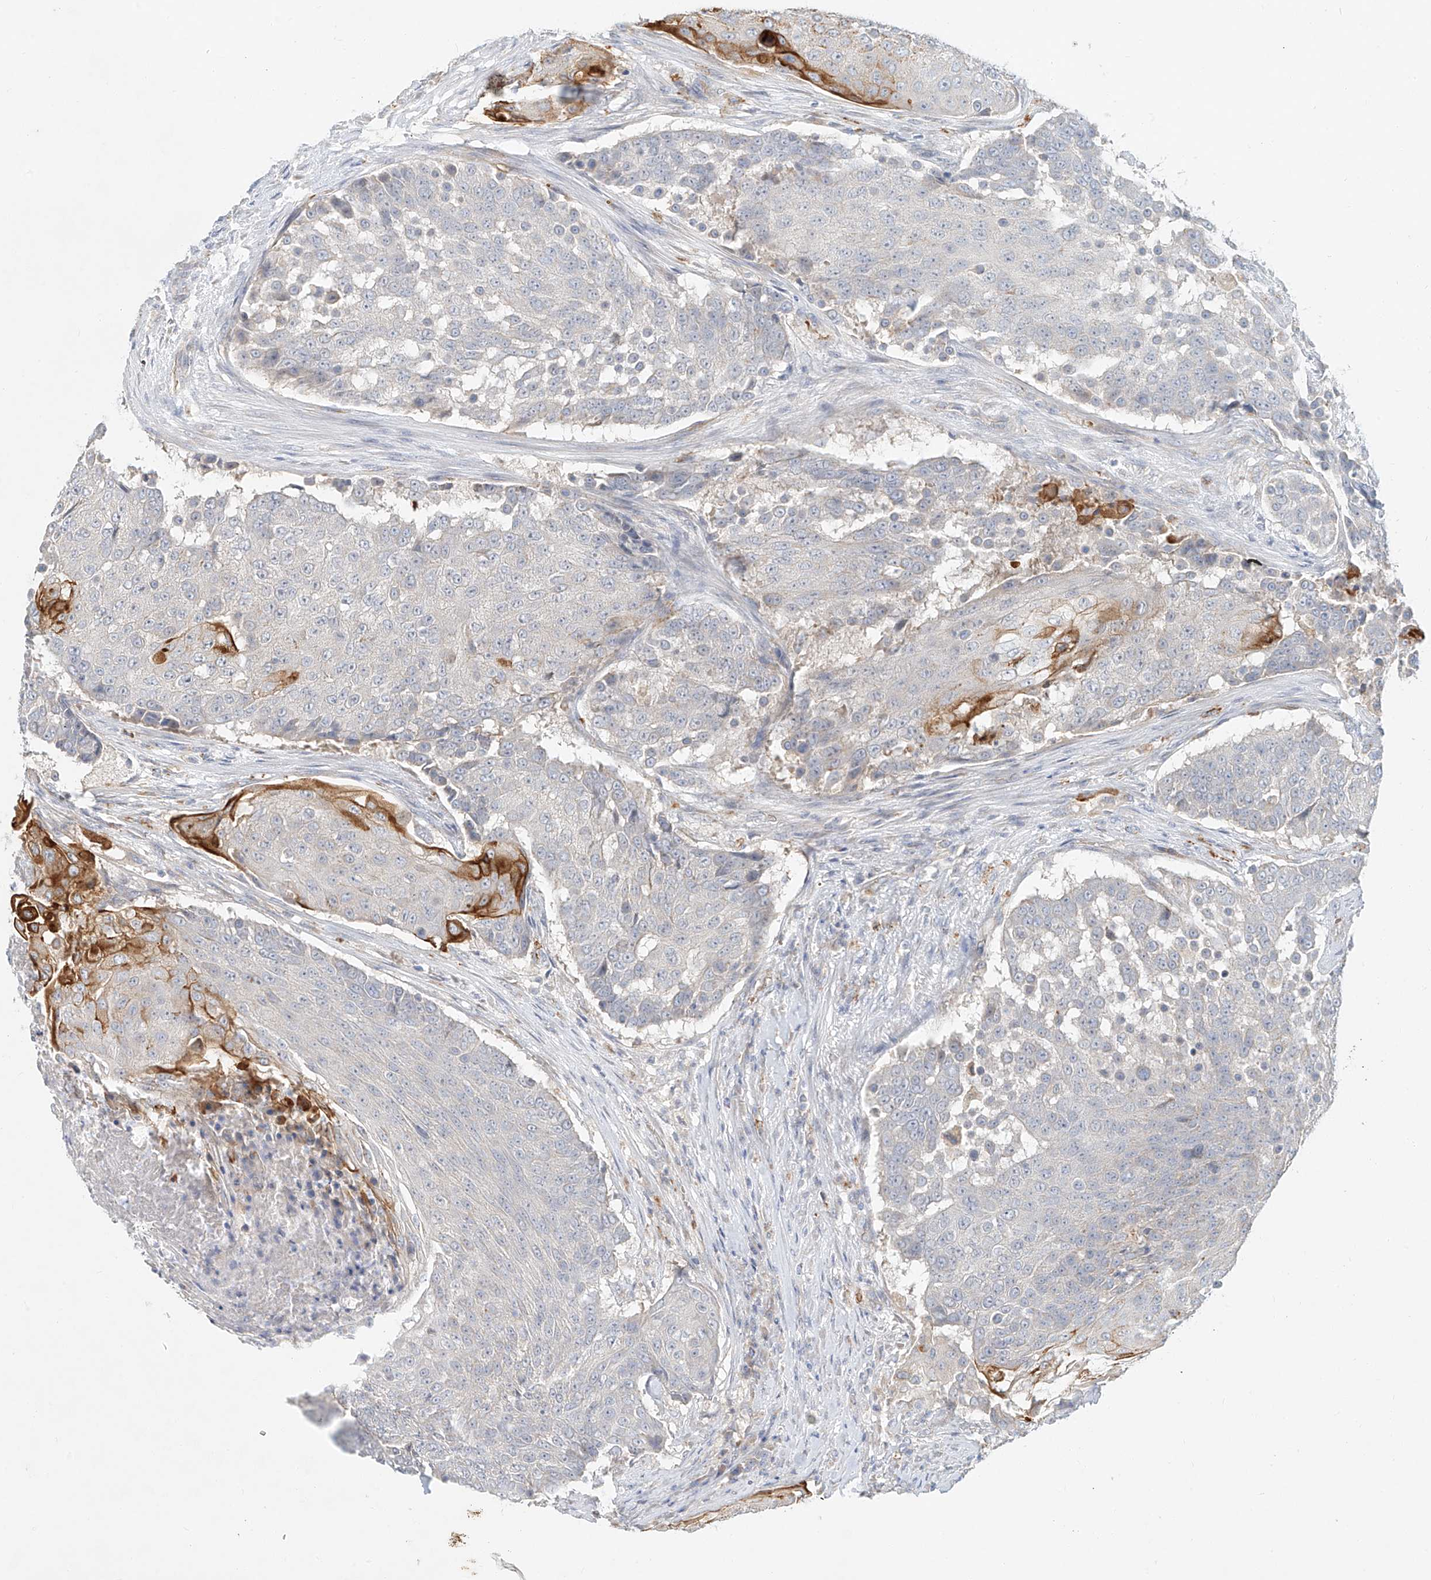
{"staining": {"intensity": "strong", "quantity": "<25%", "location": "cytoplasmic/membranous"}, "tissue": "urothelial cancer", "cell_type": "Tumor cells", "image_type": "cancer", "snomed": [{"axis": "morphology", "description": "Urothelial carcinoma, High grade"}, {"axis": "topography", "description": "Urinary bladder"}], "caption": "Immunohistochemistry photomicrograph of neoplastic tissue: human urothelial cancer stained using IHC exhibits medium levels of strong protein expression localized specifically in the cytoplasmic/membranous of tumor cells, appearing as a cytoplasmic/membranous brown color.", "gene": "SYTL3", "patient": {"sex": "female", "age": 63}}